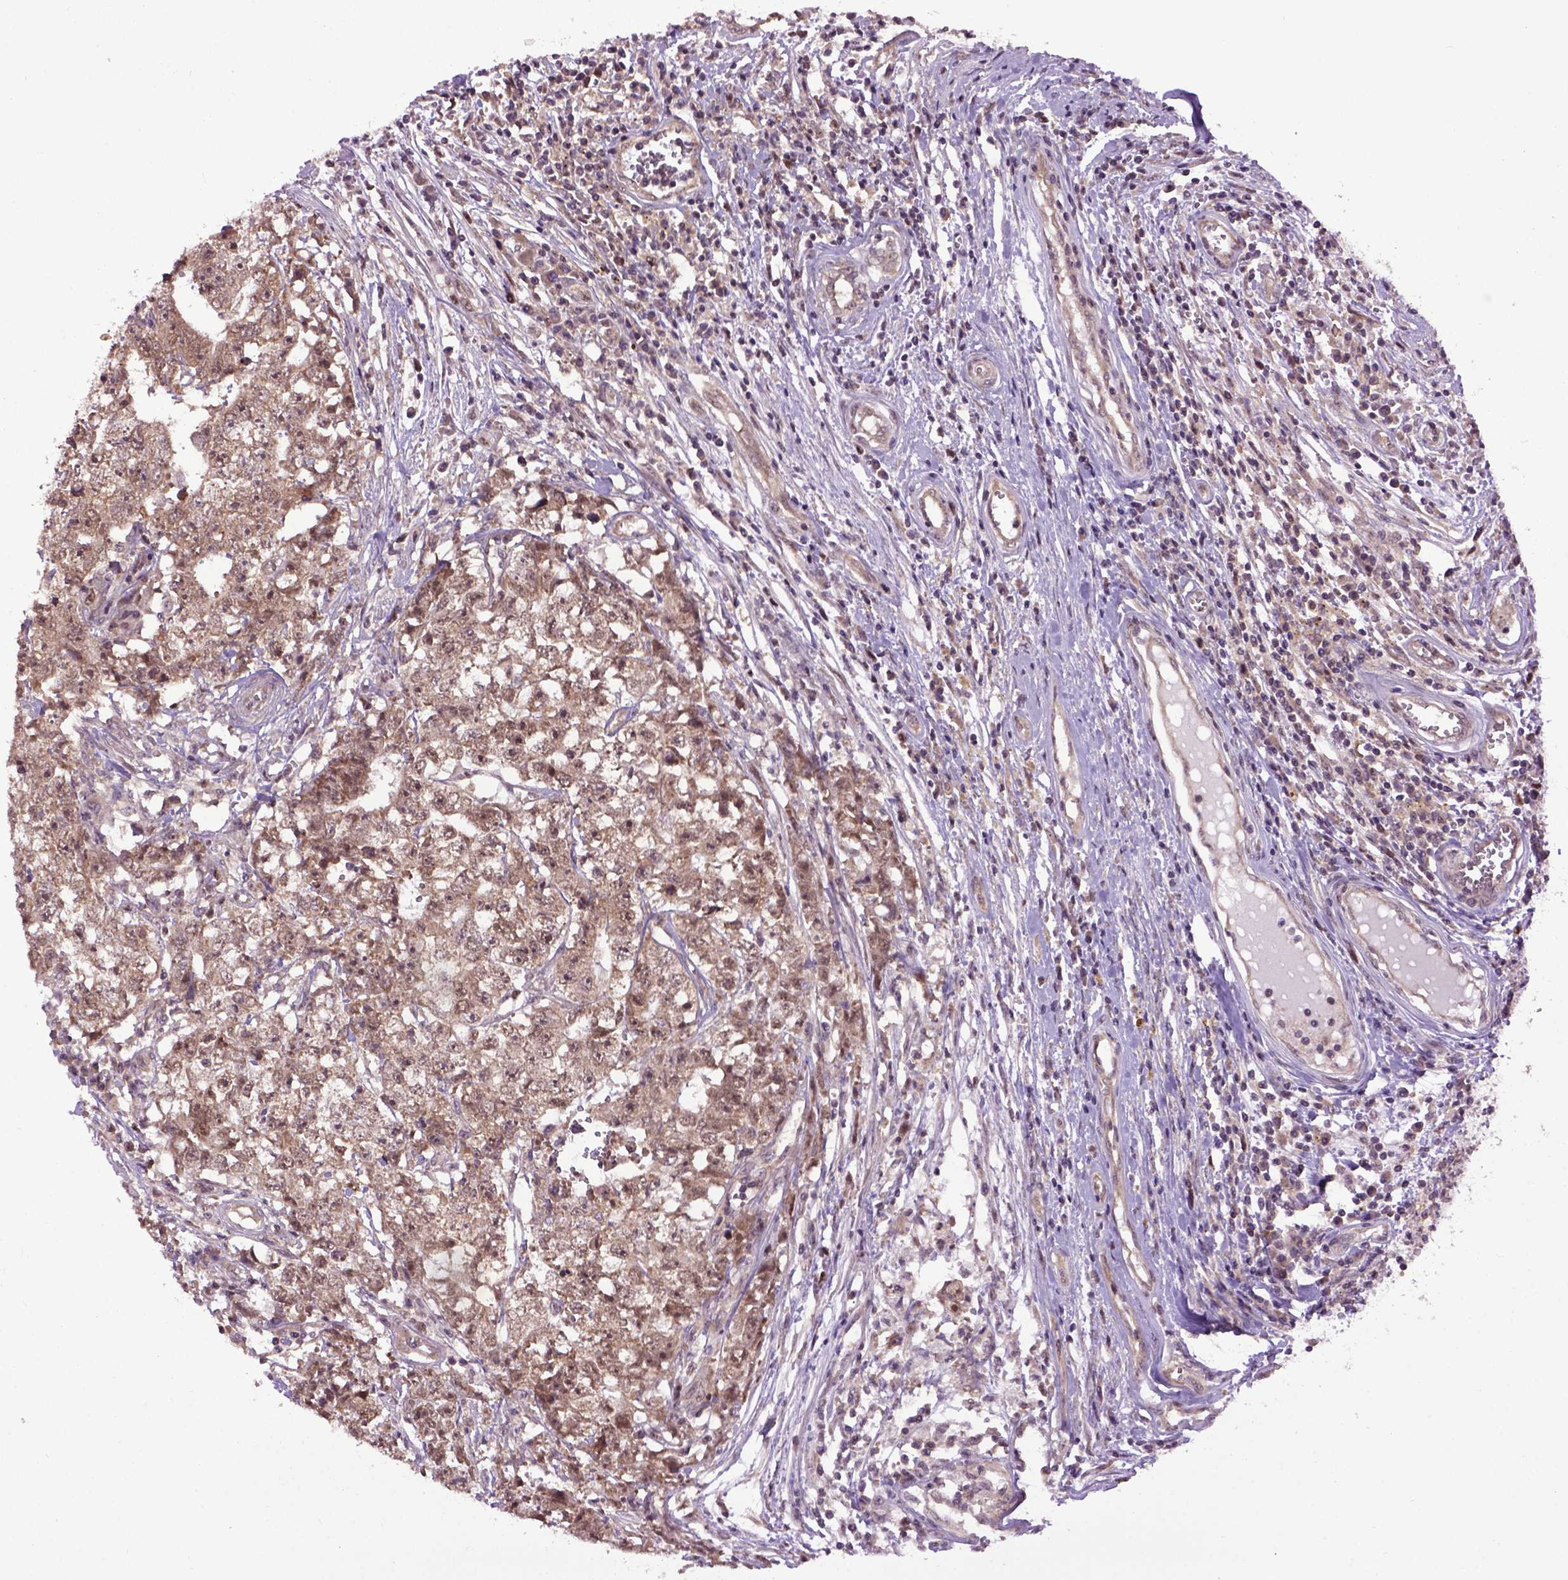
{"staining": {"intensity": "moderate", "quantity": ">75%", "location": "cytoplasmic/membranous"}, "tissue": "testis cancer", "cell_type": "Tumor cells", "image_type": "cancer", "snomed": [{"axis": "morphology", "description": "Carcinoma, Embryonal, NOS"}, {"axis": "topography", "description": "Testis"}], "caption": "Protein analysis of testis embryonal carcinoma tissue demonstrates moderate cytoplasmic/membranous staining in about >75% of tumor cells. The staining was performed using DAB (3,3'-diaminobenzidine) to visualize the protein expression in brown, while the nuclei were stained in blue with hematoxylin (Magnification: 20x).", "gene": "WDR48", "patient": {"sex": "male", "age": 36}}